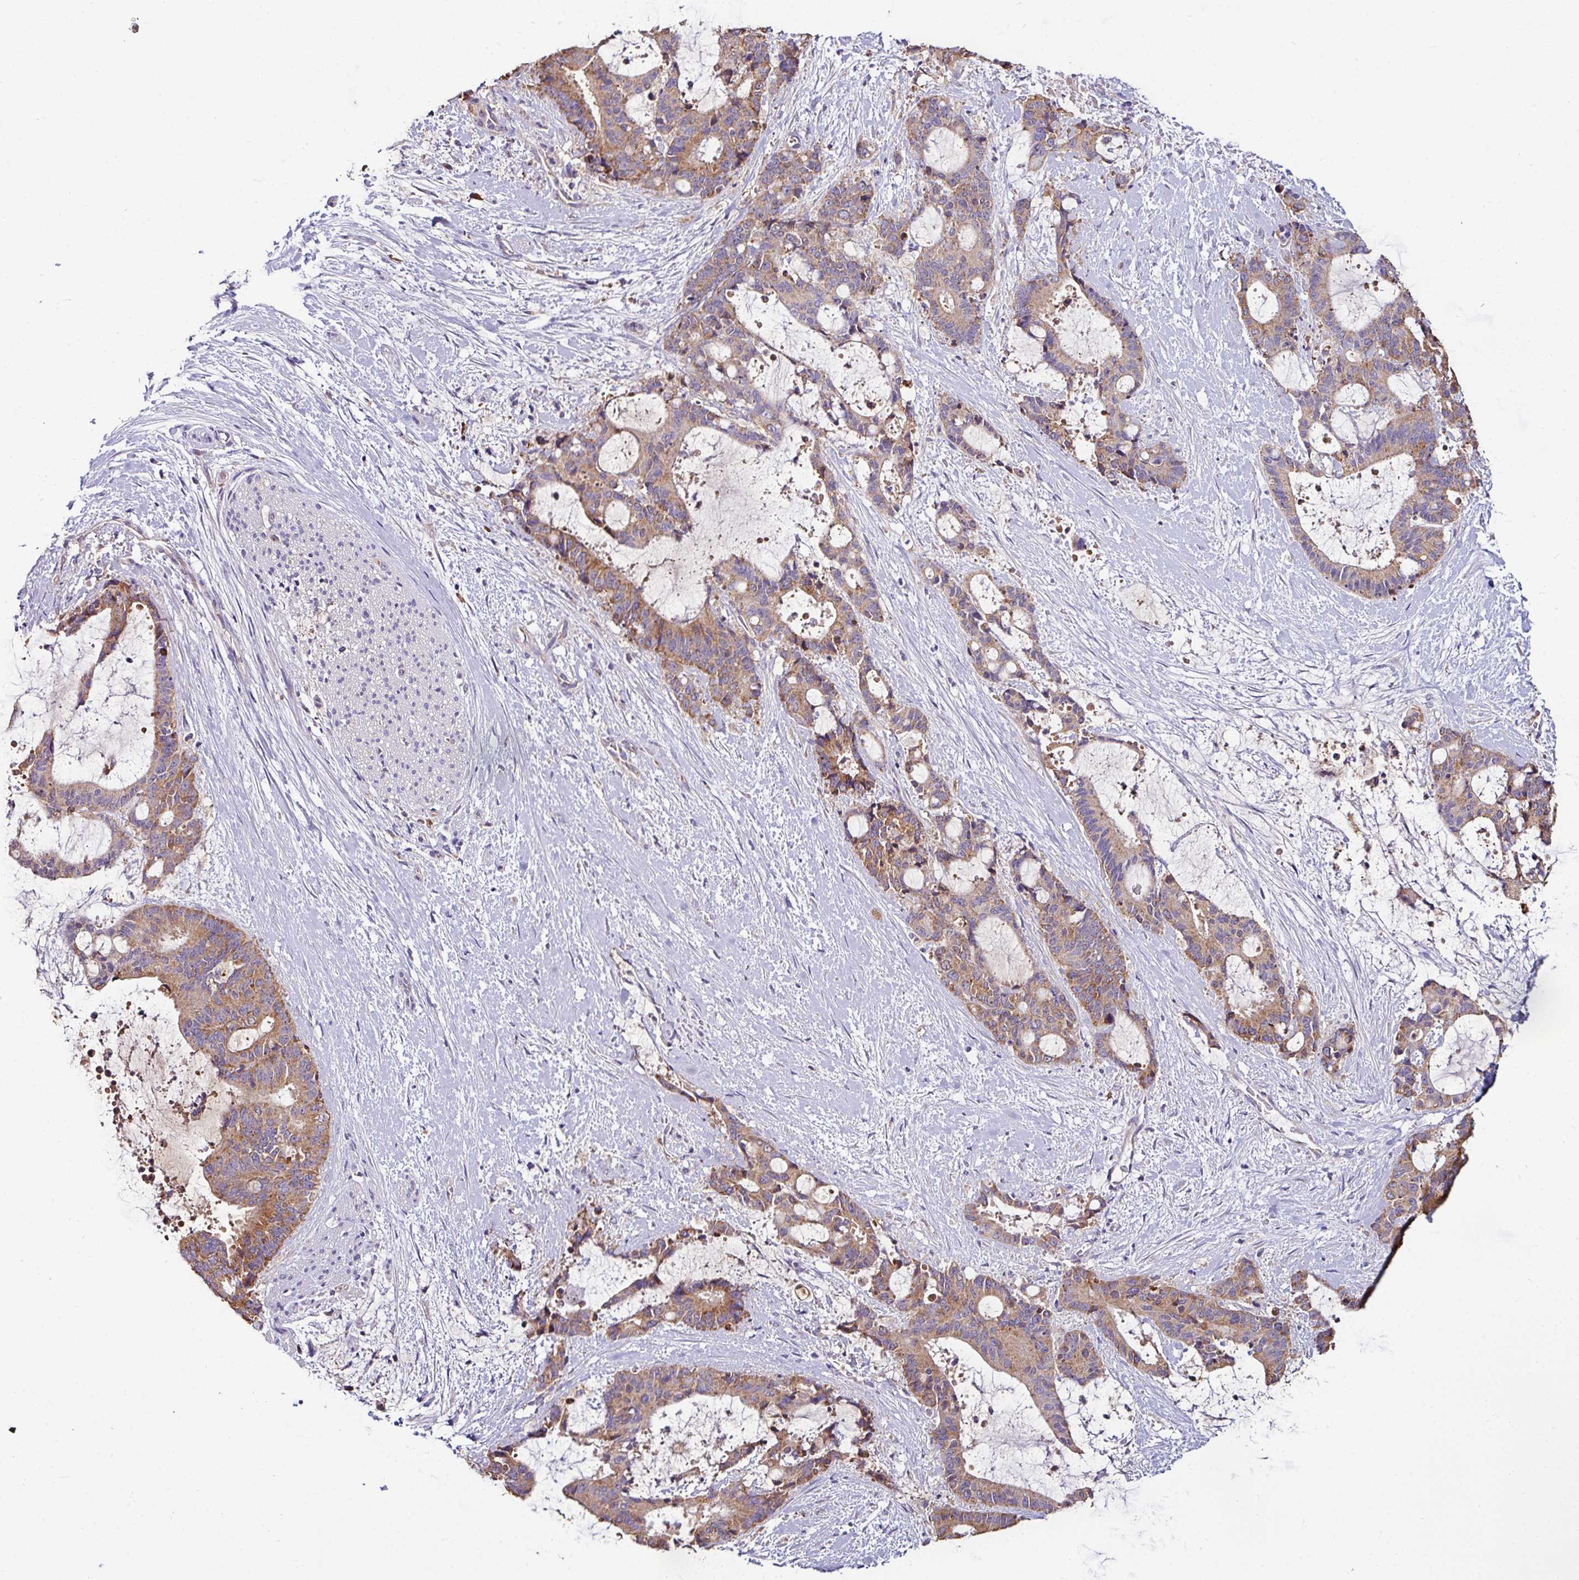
{"staining": {"intensity": "moderate", "quantity": ">75%", "location": "cytoplasmic/membranous"}, "tissue": "liver cancer", "cell_type": "Tumor cells", "image_type": "cancer", "snomed": [{"axis": "morphology", "description": "Normal tissue, NOS"}, {"axis": "morphology", "description": "Cholangiocarcinoma"}, {"axis": "topography", "description": "Liver"}, {"axis": "topography", "description": "Peripheral nerve tissue"}], "caption": "Protein staining demonstrates moderate cytoplasmic/membranous staining in approximately >75% of tumor cells in liver cancer.", "gene": "CPD", "patient": {"sex": "female", "age": 73}}